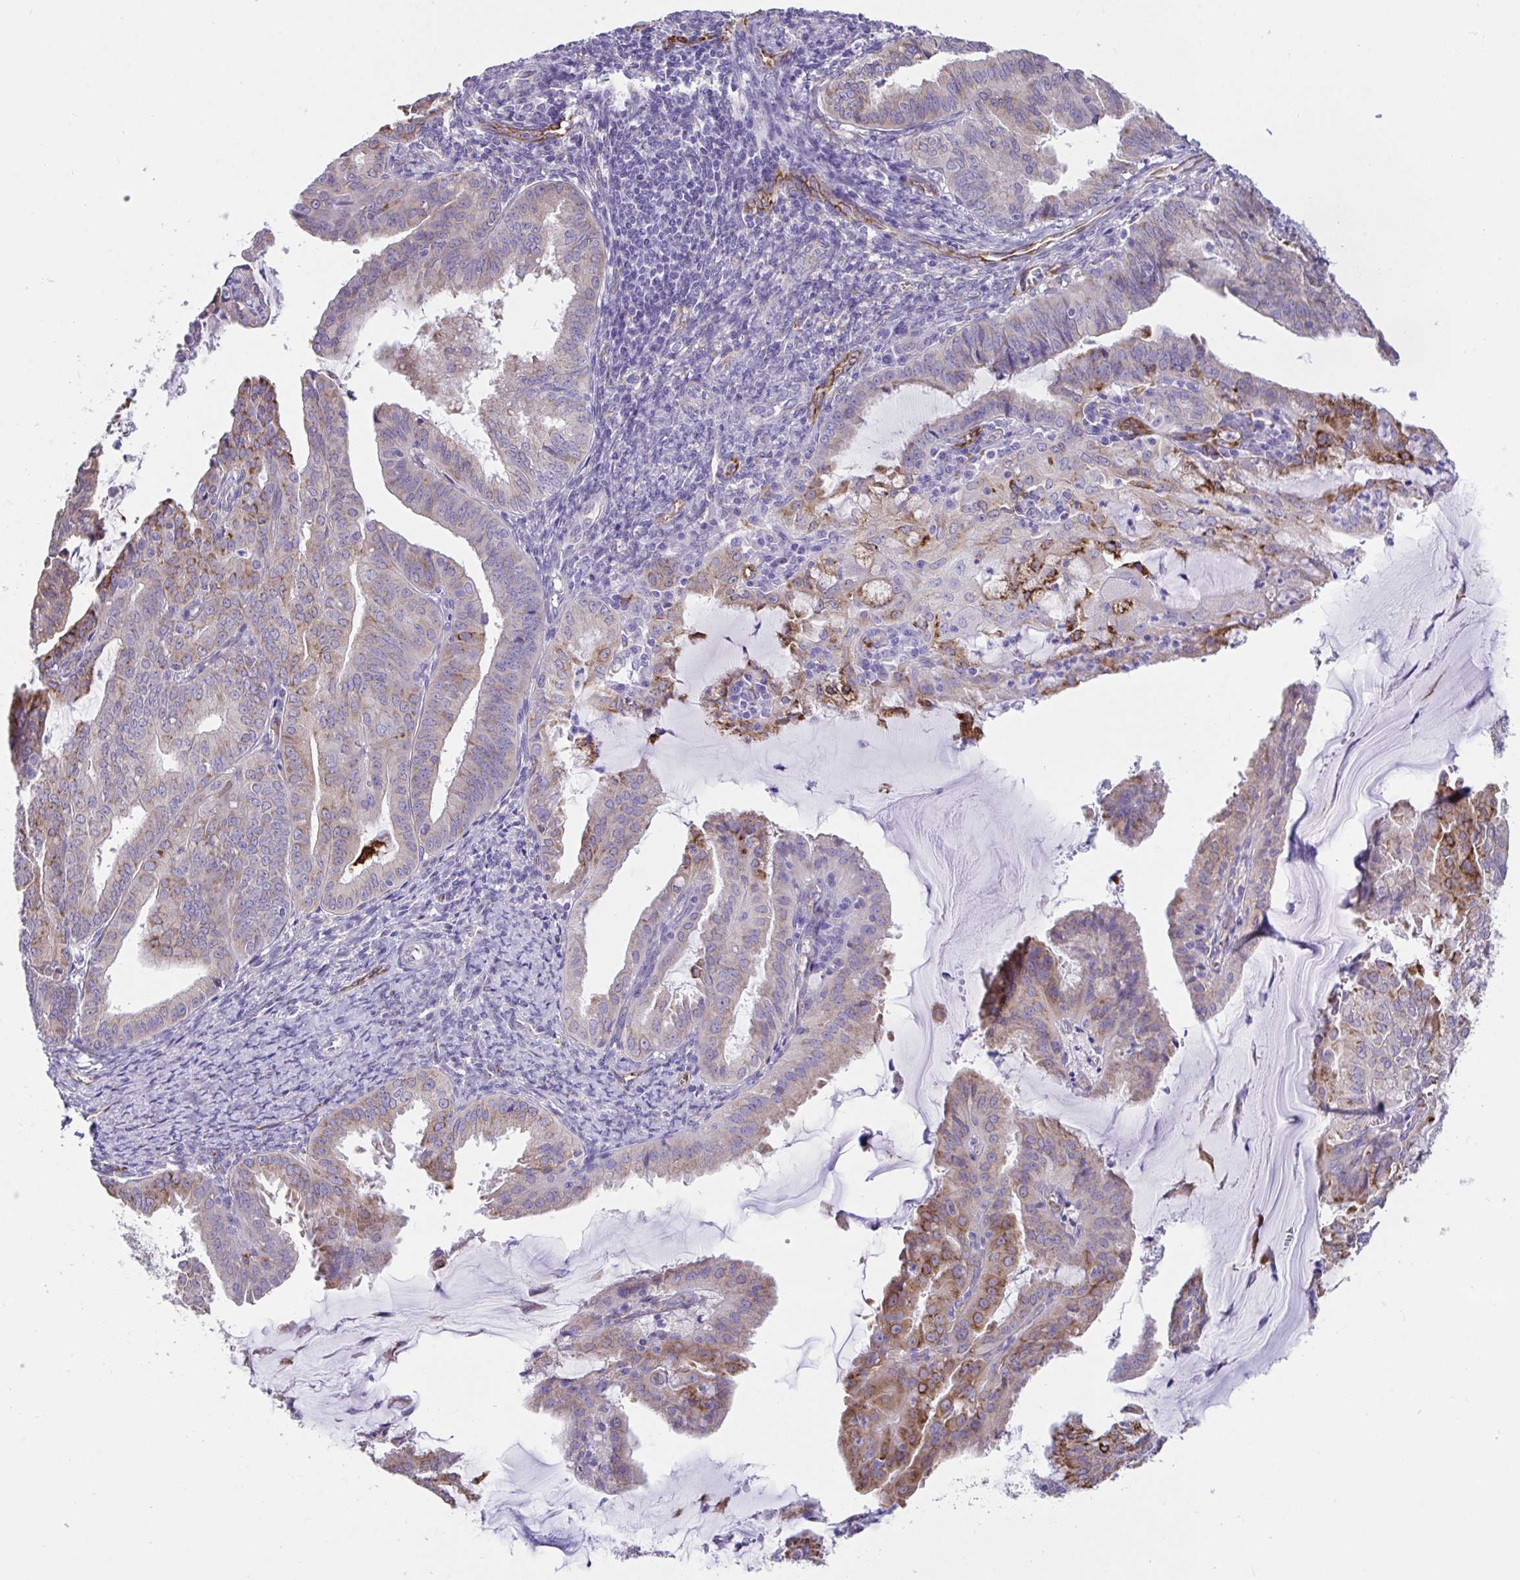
{"staining": {"intensity": "moderate", "quantity": "<25%", "location": "cytoplasmic/membranous"}, "tissue": "endometrial cancer", "cell_type": "Tumor cells", "image_type": "cancer", "snomed": [{"axis": "morphology", "description": "Adenocarcinoma, NOS"}, {"axis": "topography", "description": "Endometrium"}], "caption": "IHC (DAB (3,3'-diaminobenzidine)) staining of human endometrial cancer (adenocarcinoma) exhibits moderate cytoplasmic/membranous protein staining in about <25% of tumor cells.", "gene": "ASPH", "patient": {"sex": "female", "age": 70}}